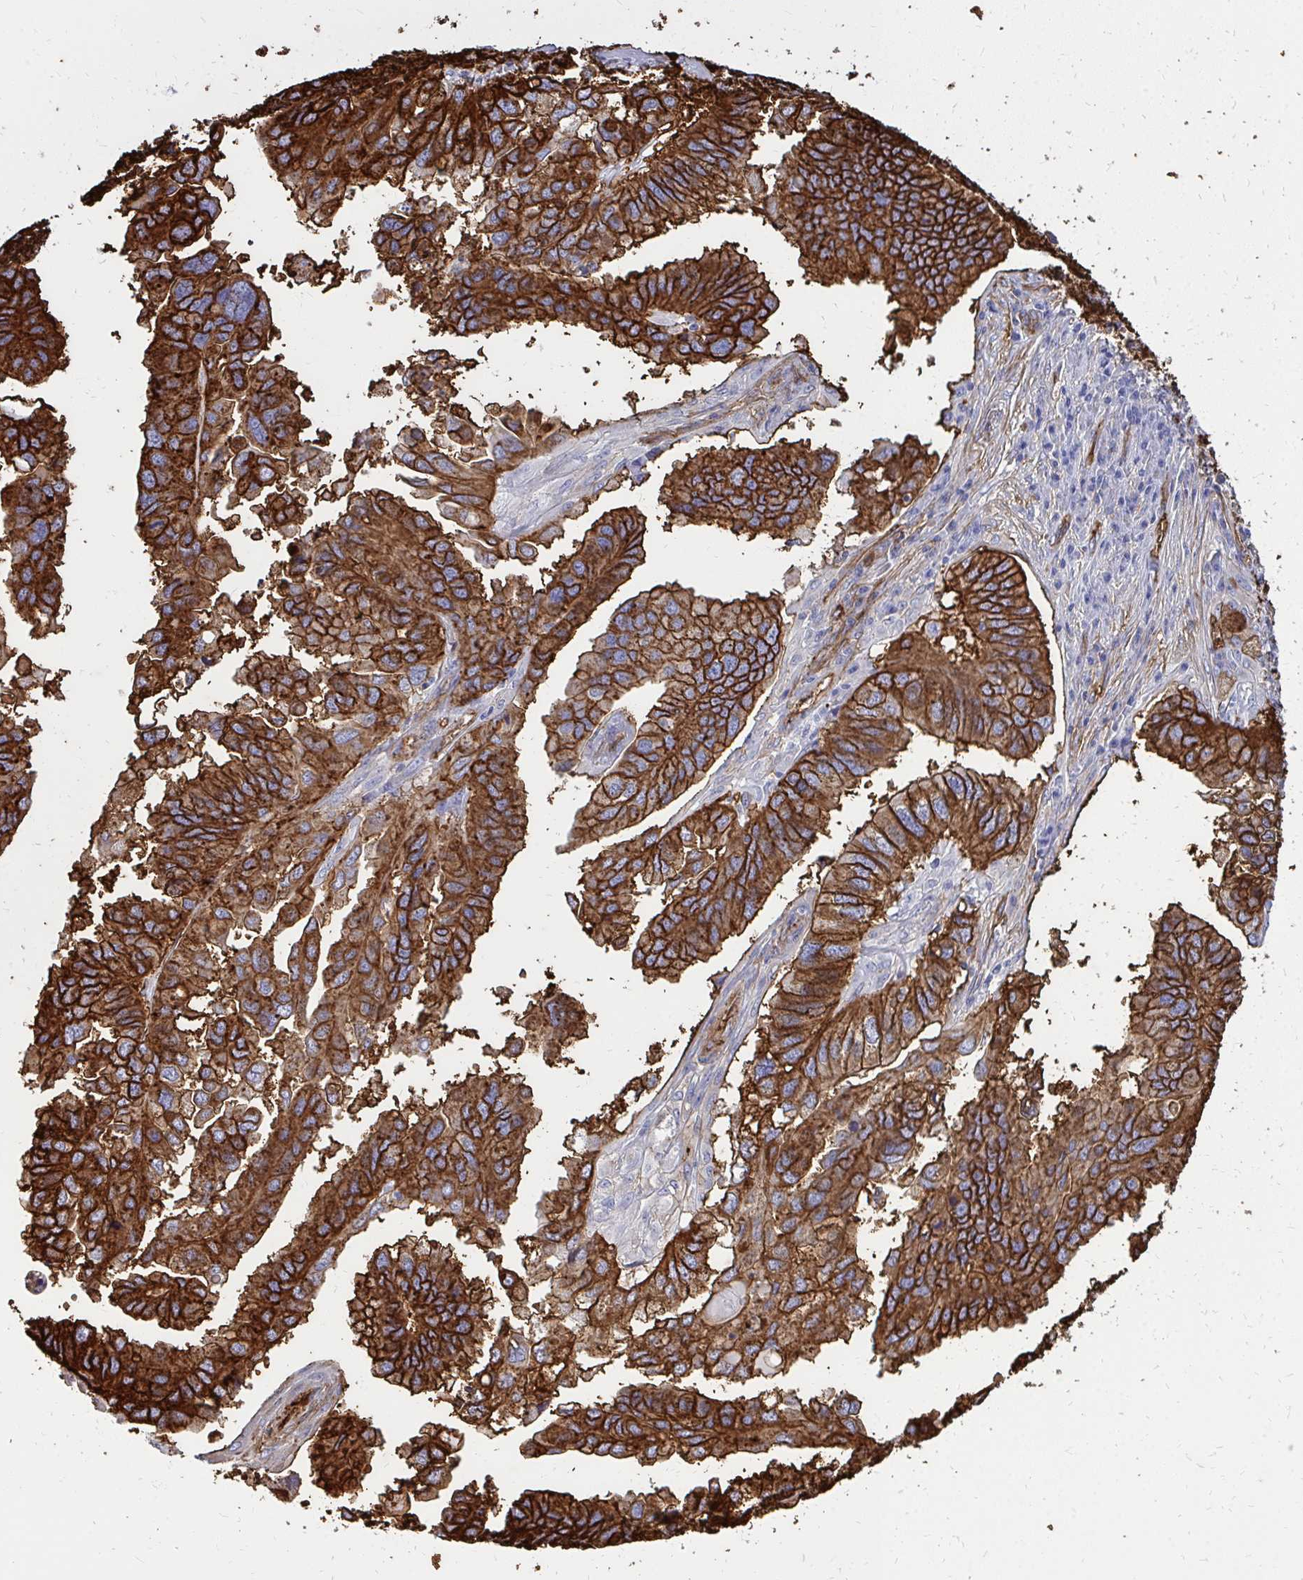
{"staining": {"intensity": "strong", "quantity": ">75%", "location": "cytoplasmic/membranous"}, "tissue": "ovarian cancer", "cell_type": "Tumor cells", "image_type": "cancer", "snomed": [{"axis": "morphology", "description": "Cystadenocarcinoma, serous, NOS"}, {"axis": "topography", "description": "Ovary"}], "caption": "Tumor cells reveal strong cytoplasmic/membranous staining in about >75% of cells in serous cystadenocarcinoma (ovarian).", "gene": "MARCKSL1", "patient": {"sex": "female", "age": 79}}